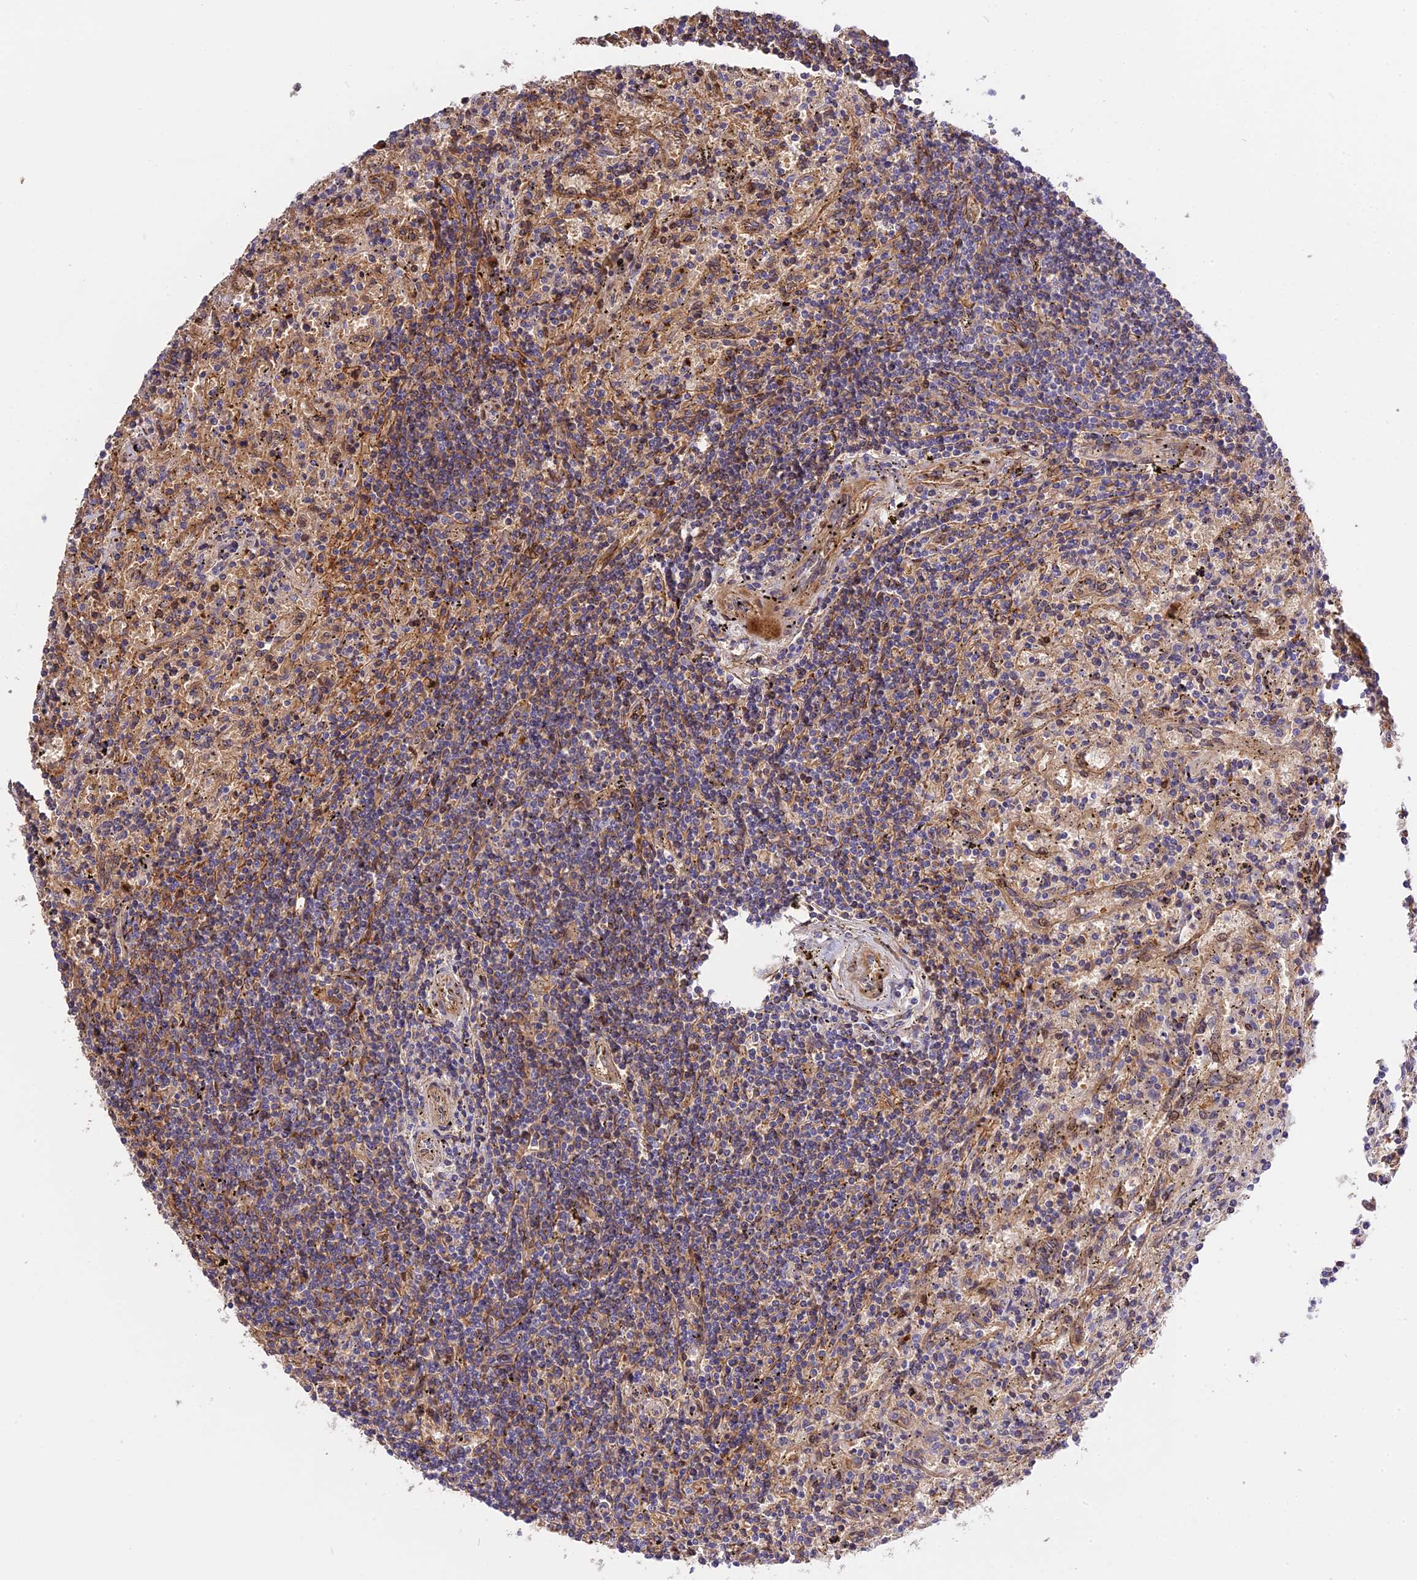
{"staining": {"intensity": "weak", "quantity": "25%-75%", "location": "cytoplasmic/membranous"}, "tissue": "lymphoma", "cell_type": "Tumor cells", "image_type": "cancer", "snomed": [{"axis": "morphology", "description": "Malignant lymphoma, non-Hodgkin's type, Low grade"}, {"axis": "topography", "description": "Spleen"}], "caption": "Brown immunohistochemical staining in human lymphoma shows weak cytoplasmic/membranous staining in about 25%-75% of tumor cells.", "gene": "MFSD2A", "patient": {"sex": "male", "age": 76}}